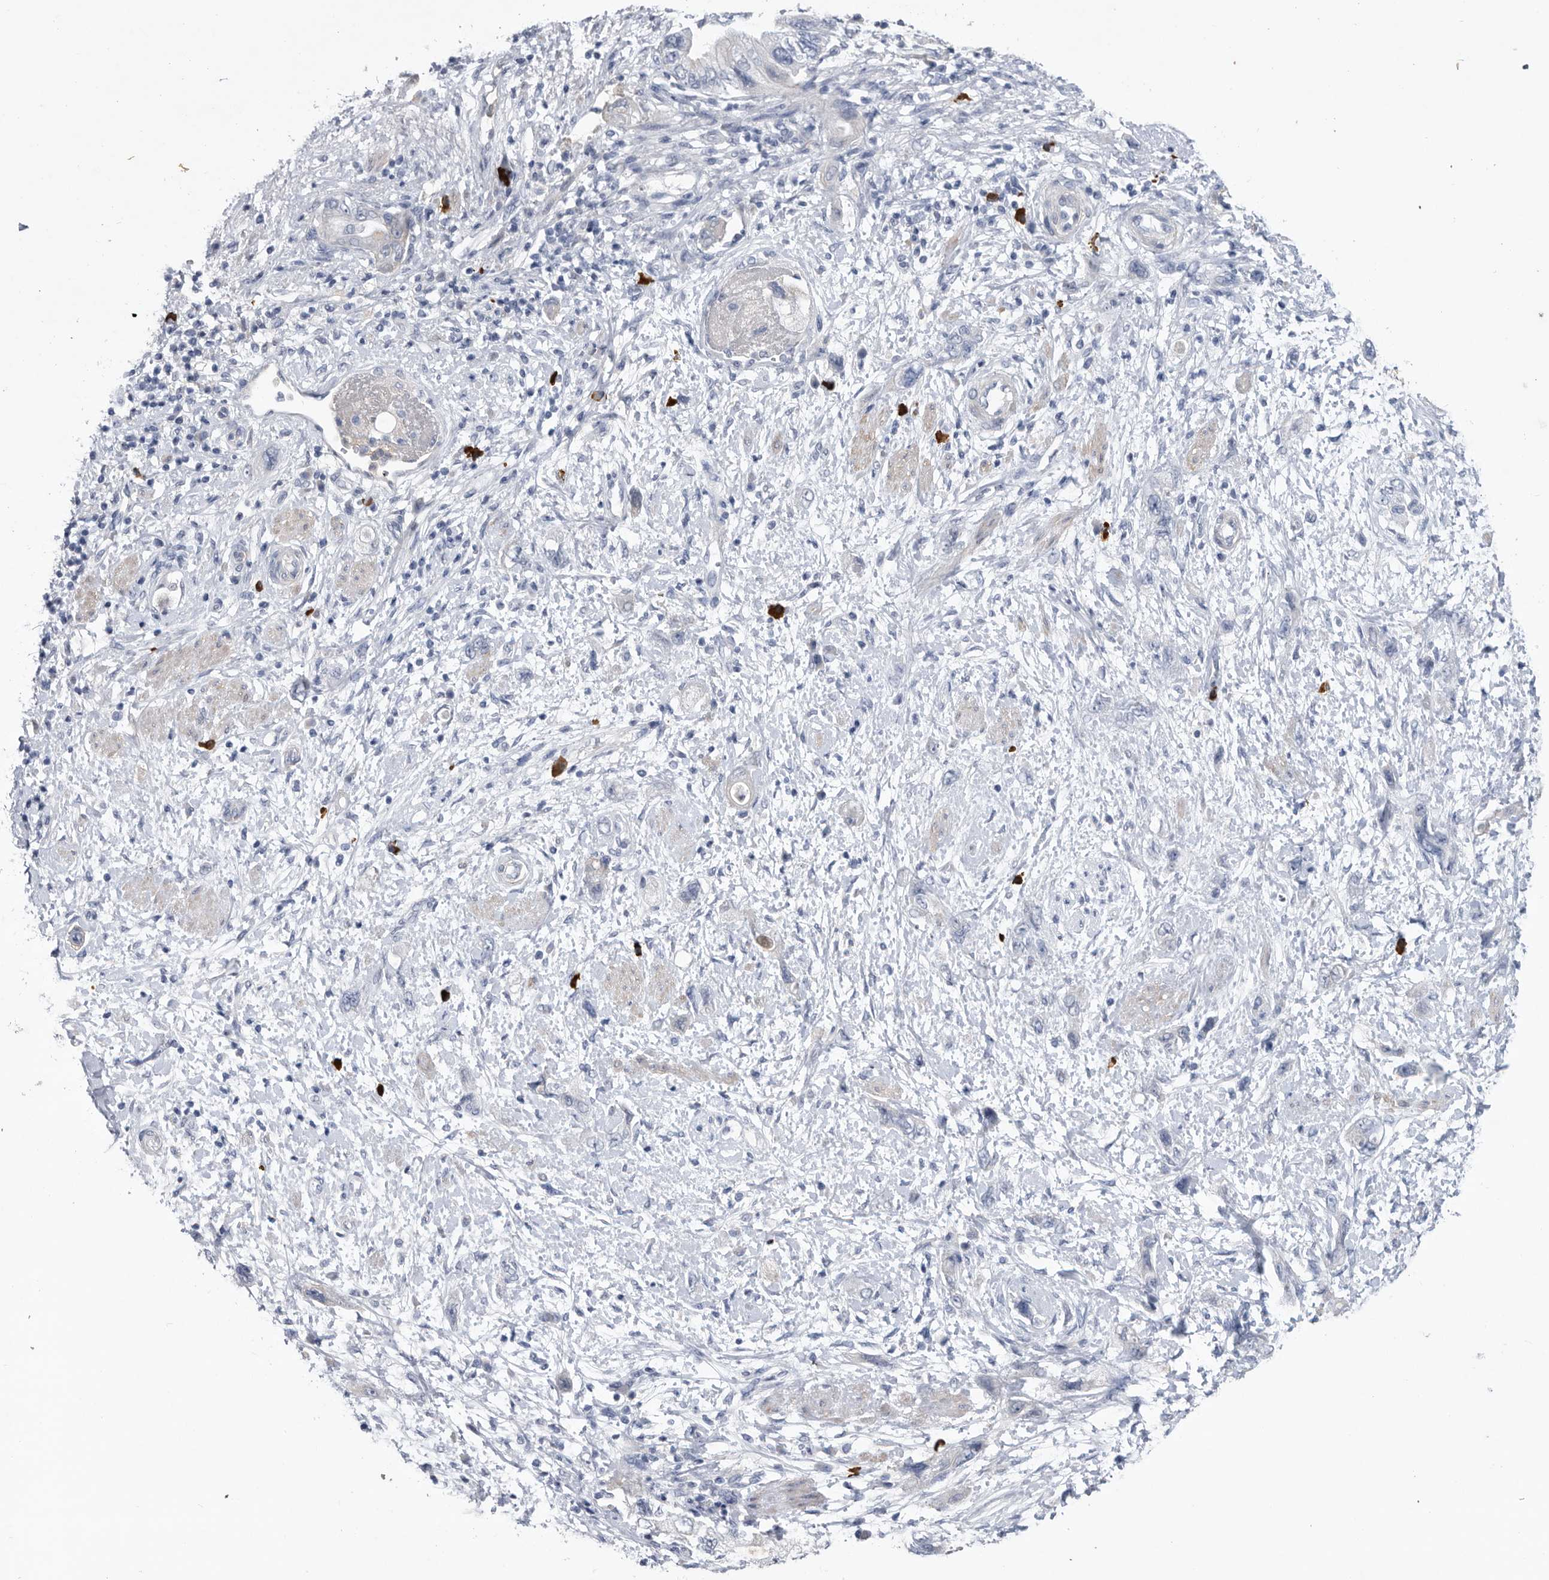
{"staining": {"intensity": "negative", "quantity": "none", "location": "none"}, "tissue": "pancreatic cancer", "cell_type": "Tumor cells", "image_type": "cancer", "snomed": [{"axis": "morphology", "description": "Adenocarcinoma, NOS"}, {"axis": "topography", "description": "Pancreas"}], "caption": "IHC histopathology image of neoplastic tissue: human pancreatic cancer (adenocarcinoma) stained with DAB (3,3'-diaminobenzidine) shows no significant protein expression in tumor cells.", "gene": "BTBD6", "patient": {"sex": "female", "age": 73}}